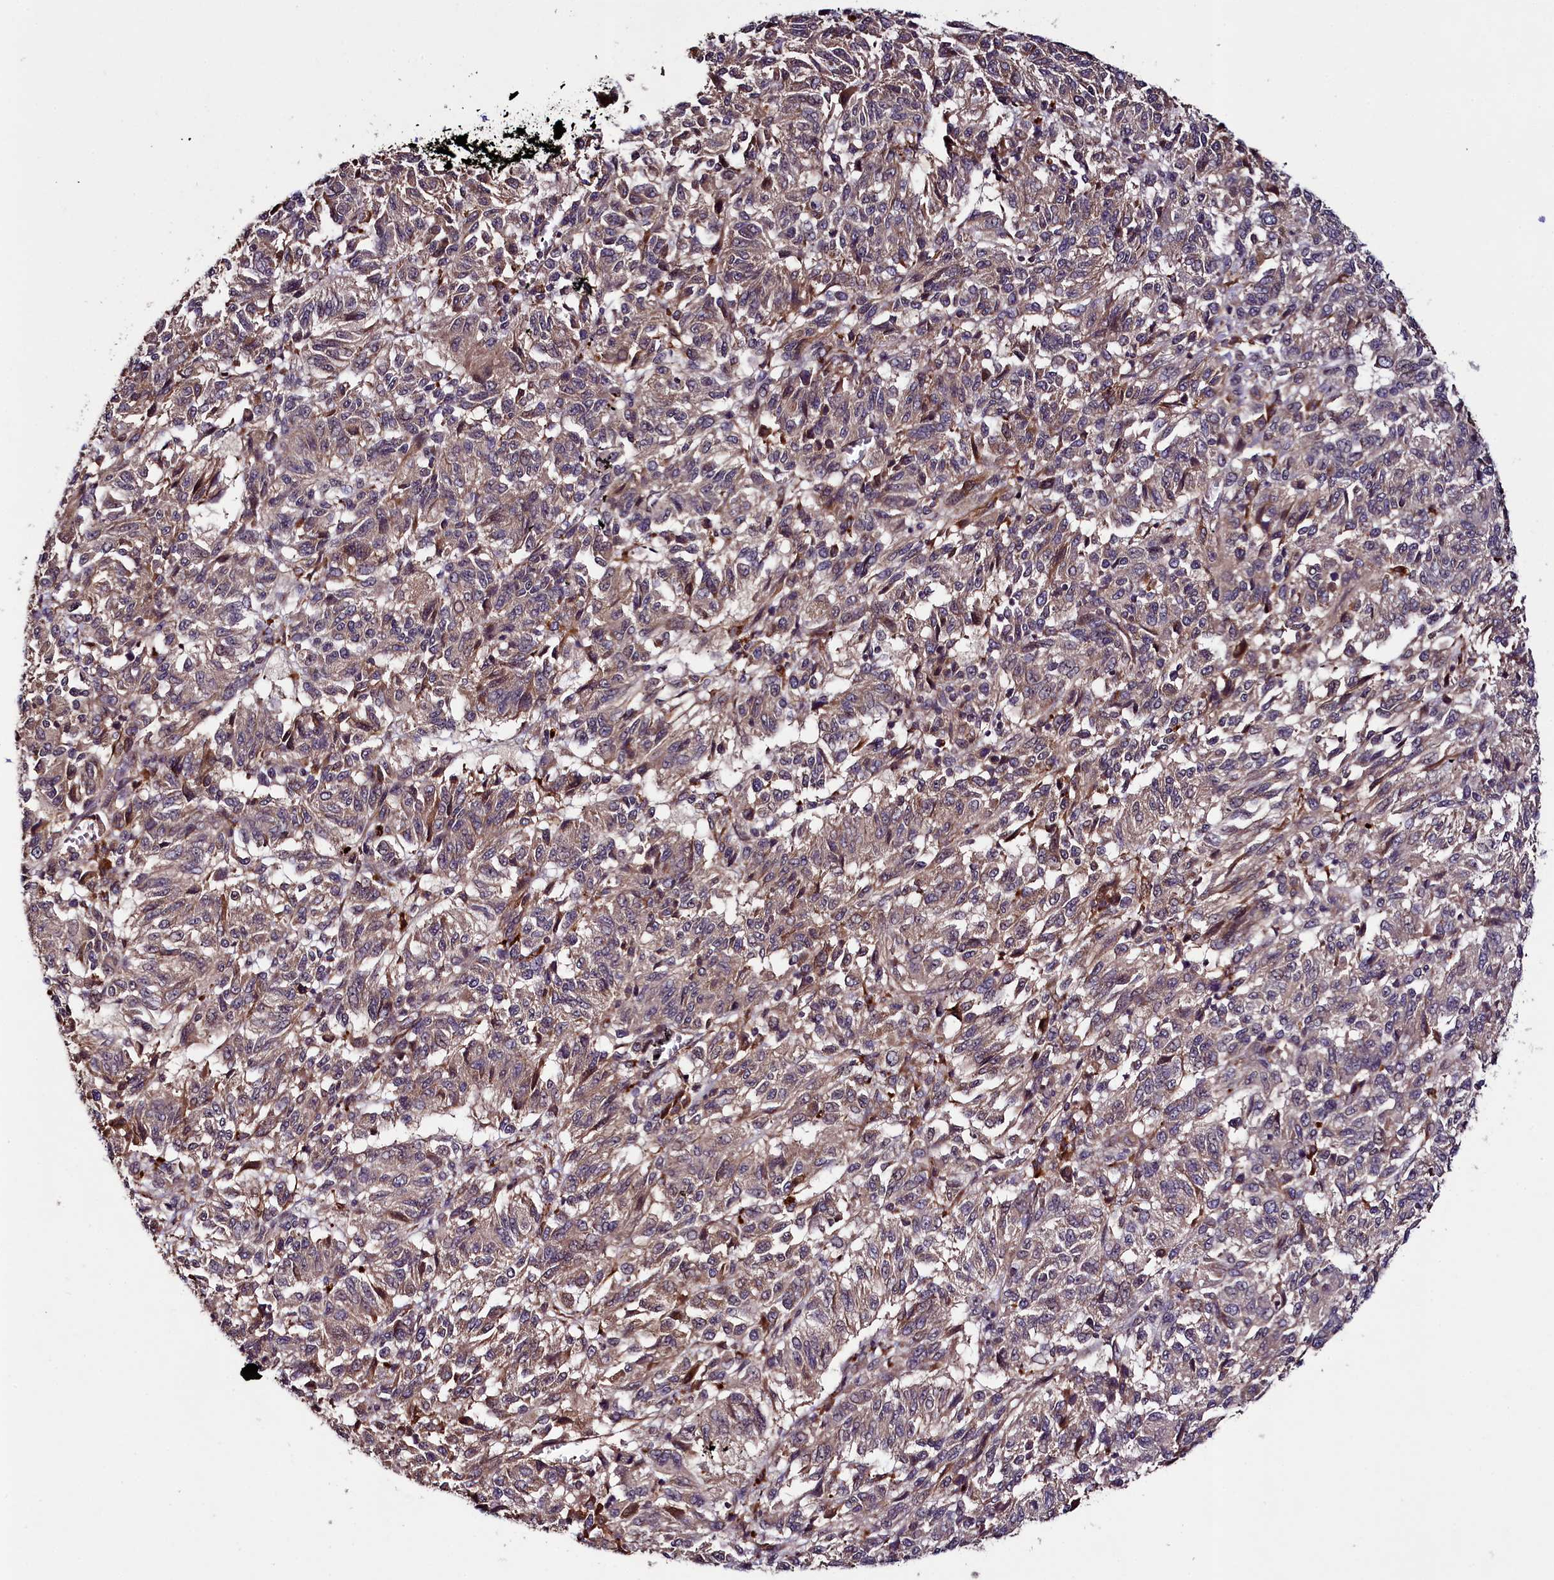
{"staining": {"intensity": "weak", "quantity": ">75%", "location": "cytoplasmic/membranous"}, "tissue": "melanoma", "cell_type": "Tumor cells", "image_type": "cancer", "snomed": [{"axis": "morphology", "description": "Malignant melanoma, Metastatic site"}, {"axis": "topography", "description": "Lung"}], "caption": "Brown immunohistochemical staining in human melanoma reveals weak cytoplasmic/membranous positivity in about >75% of tumor cells.", "gene": "CCDC102A", "patient": {"sex": "male", "age": 64}}